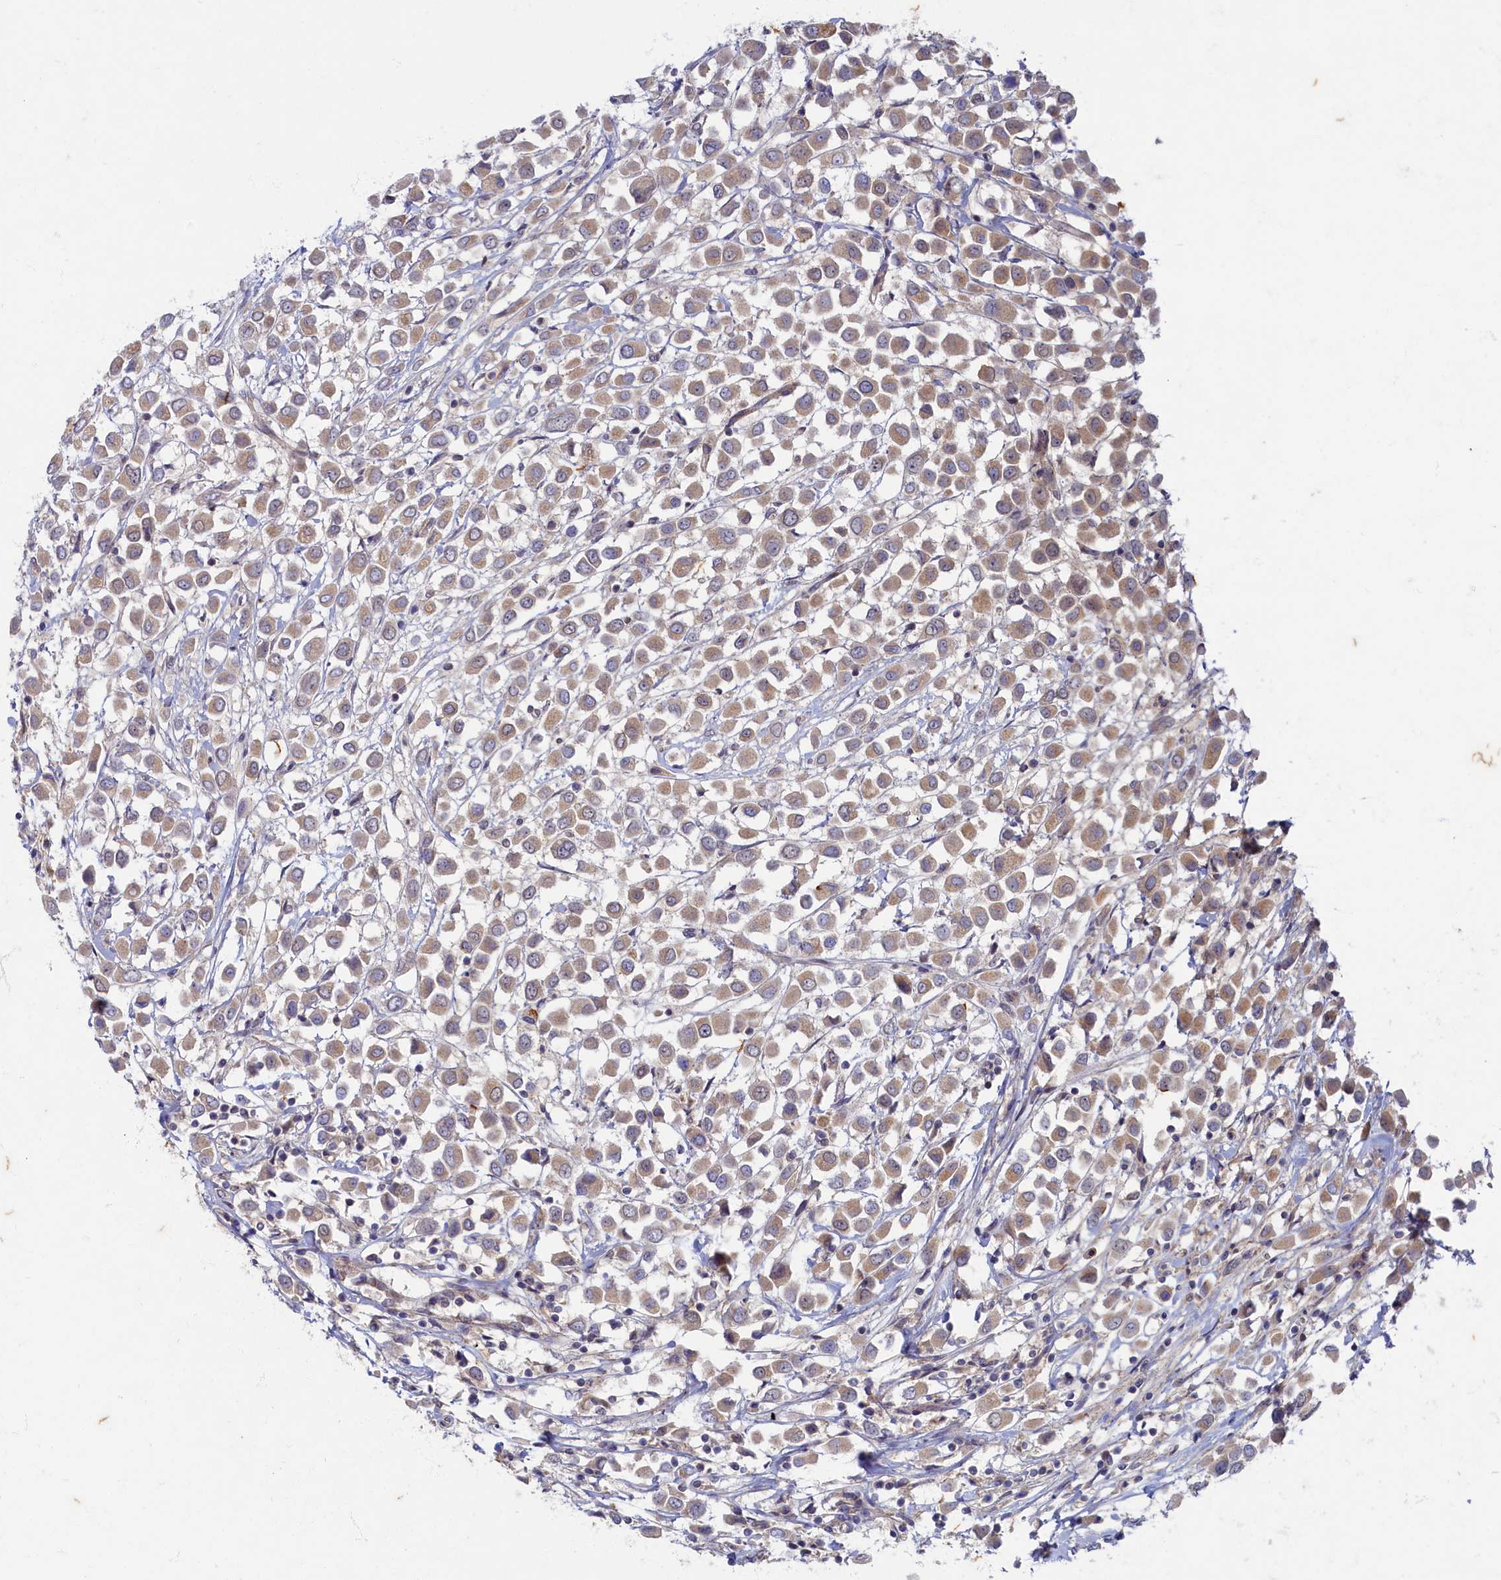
{"staining": {"intensity": "weak", "quantity": "25%-75%", "location": "cytoplasmic/membranous"}, "tissue": "breast cancer", "cell_type": "Tumor cells", "image_type": "cancer", "snomed": [{"axis": "morphology", "description": "Duct carcinoma"}, {"axis": "topography", "description": "Breast"}], "caption": "Protein expression analysis of human breast intraductal carcinoma reveals weak cytoplasmic/membranous expression in about 25%-75% of tumor cells.", "gene": "WDR59", "patient": {"sex": "female", "age": 61}}